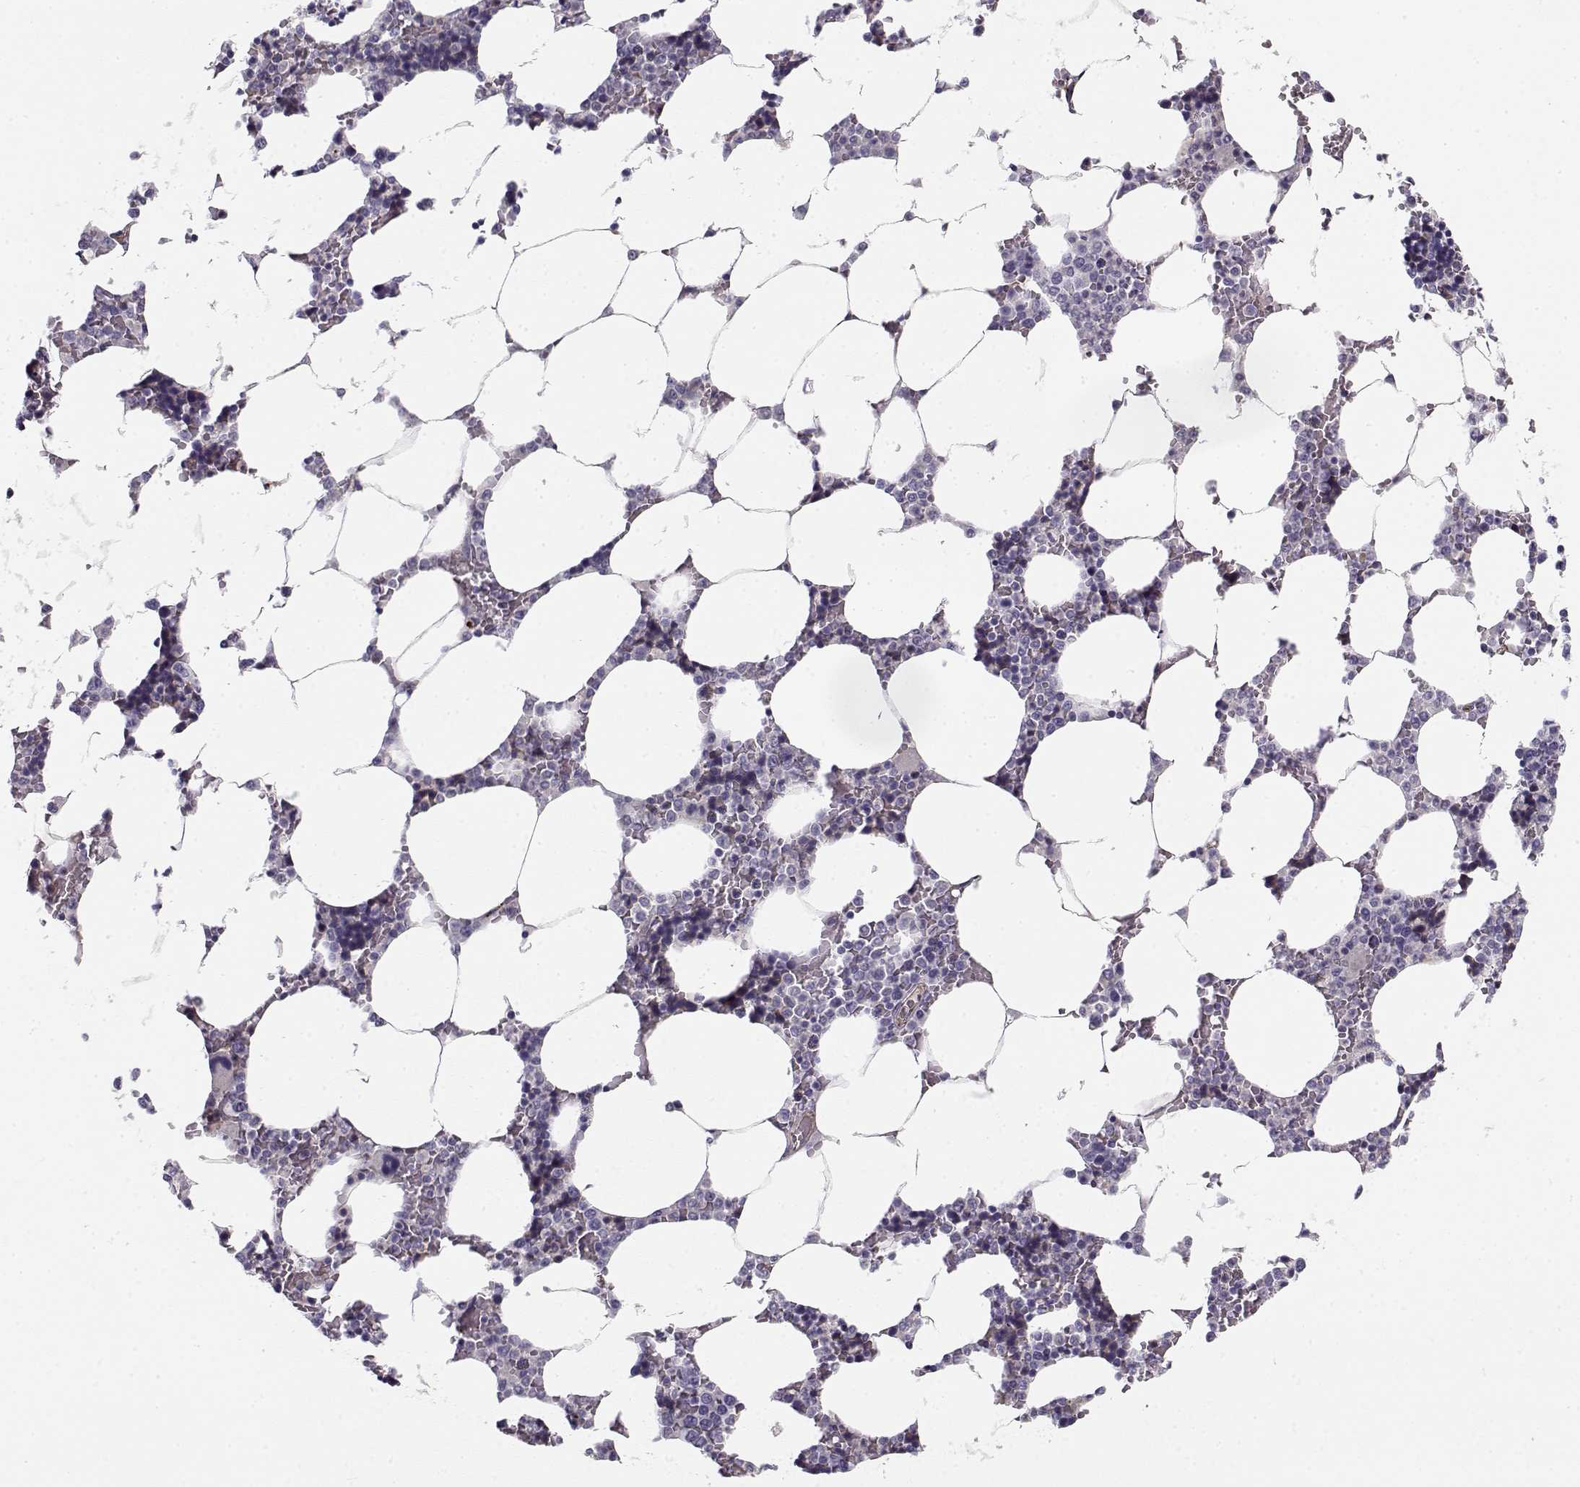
{"staining": {"intensity": "negative", "quantity": "none", "location": "none"}, "tissue": "bone marrow", "cell_type": "Hematopoietic cells", "image_type": "normal", "snomed": [{"axis": "morphology", "description": "Normal tissue, NOS"}, {"axis": "topography", "description": "Bone marrow"}], "caption": "Immunohistochemical staining of benign bone marrow displays no significant expression in hematopoietic cells. Brightfield microscopy of IHC stained with DAB (3,3'-diaminobenzidine) (brown) and hematoxylin (blue), captured at high magnification.", "gene": "MYO1A", "patient": {"sex": "male", "age": 63}}